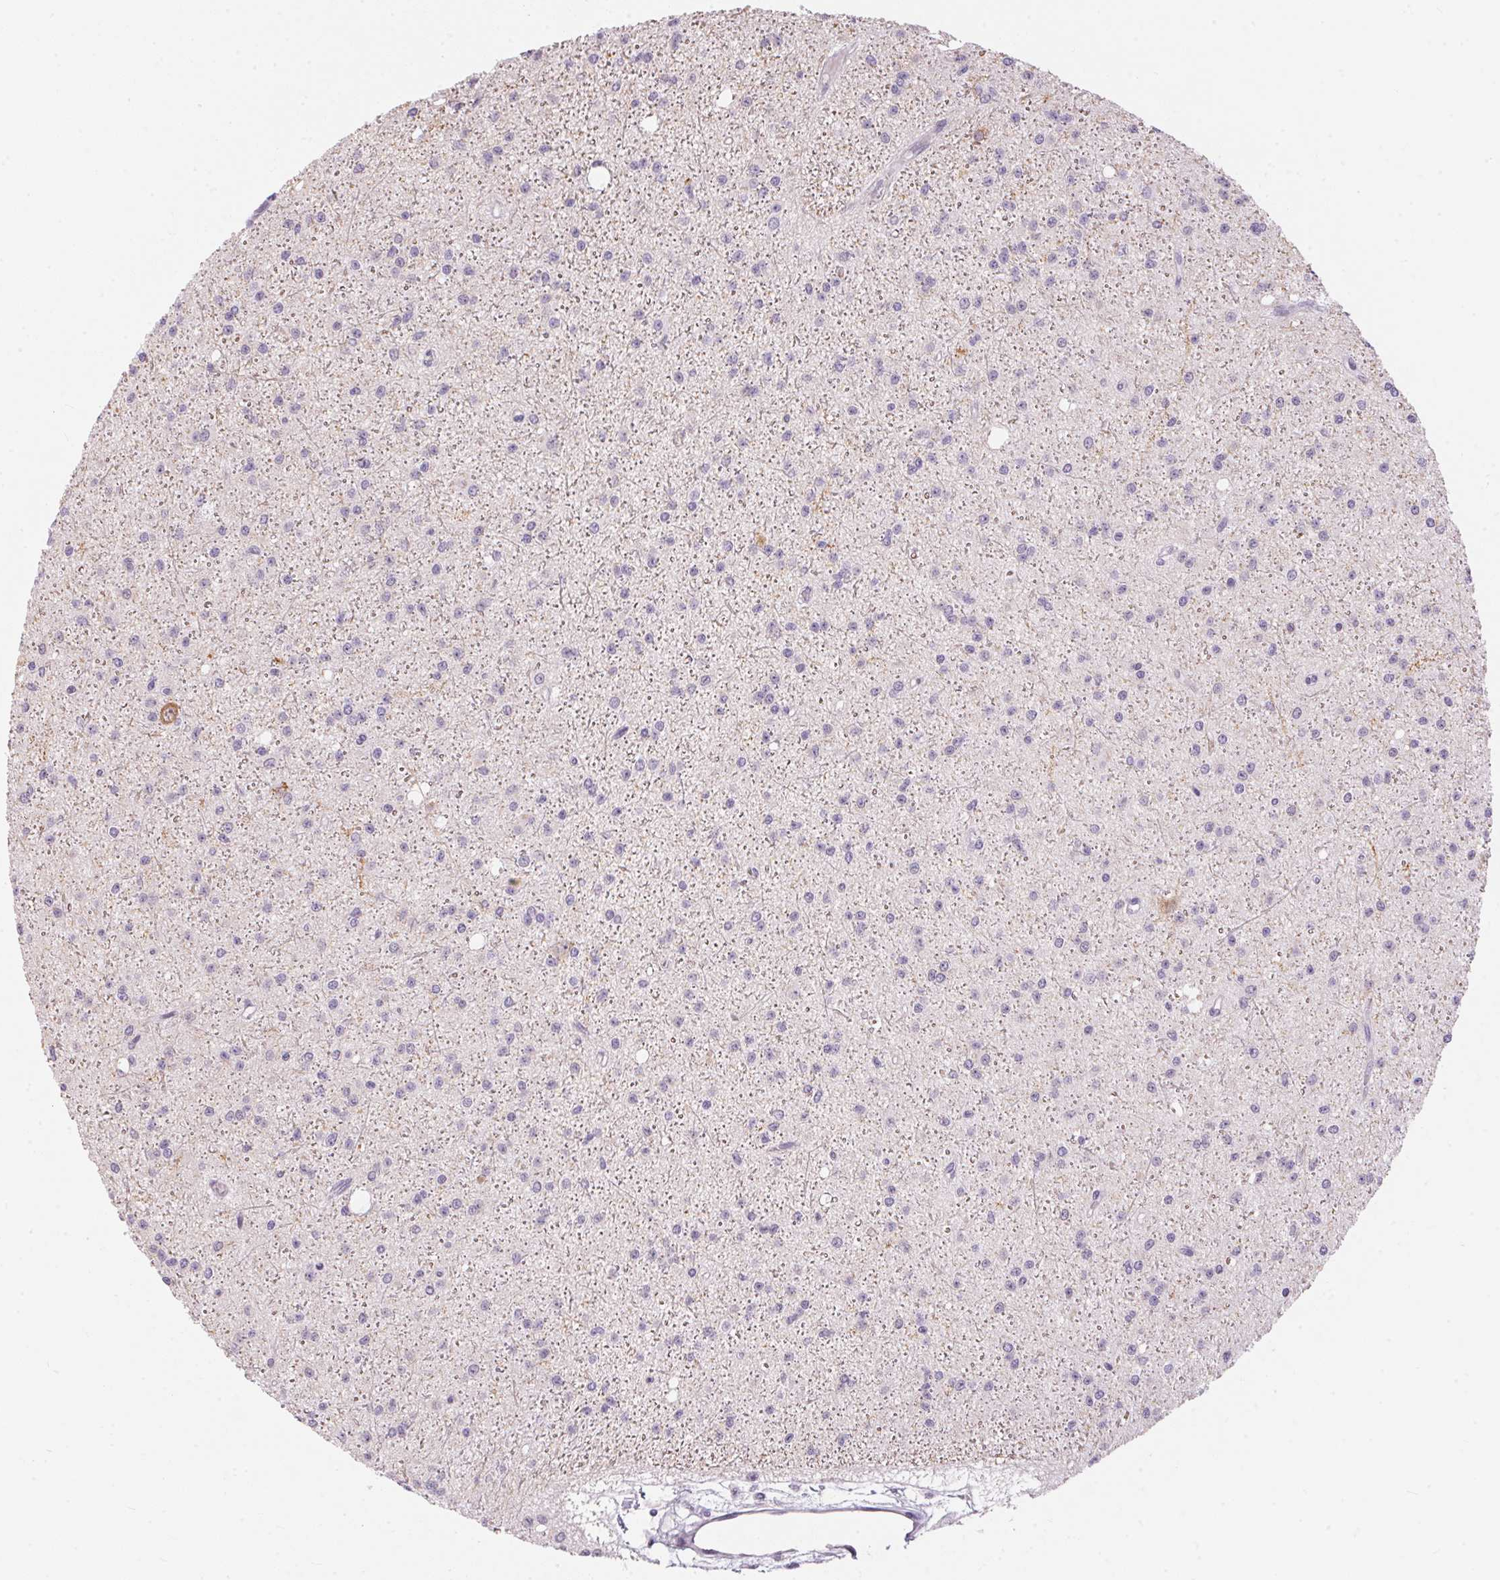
{"staining": {"intensity": "negative", "quantity": "none", "location": "none"}, "tissue": "glioma", "cell_type": "Tumor cells", "image_type": "cancer", "snomed": [{"axis": "morphology", "description": "Glioma, malignant, Low grade"}, {"axis": "topography", "description": "Brain"}], "caption": "An IHC histopathology image of malignant glioma (low-grade) is shown. There is no staining in tumor cells of malignant glioma (low-grade).", "gene": "CADPS", "patient": {"sex": "male", "age": 27}}